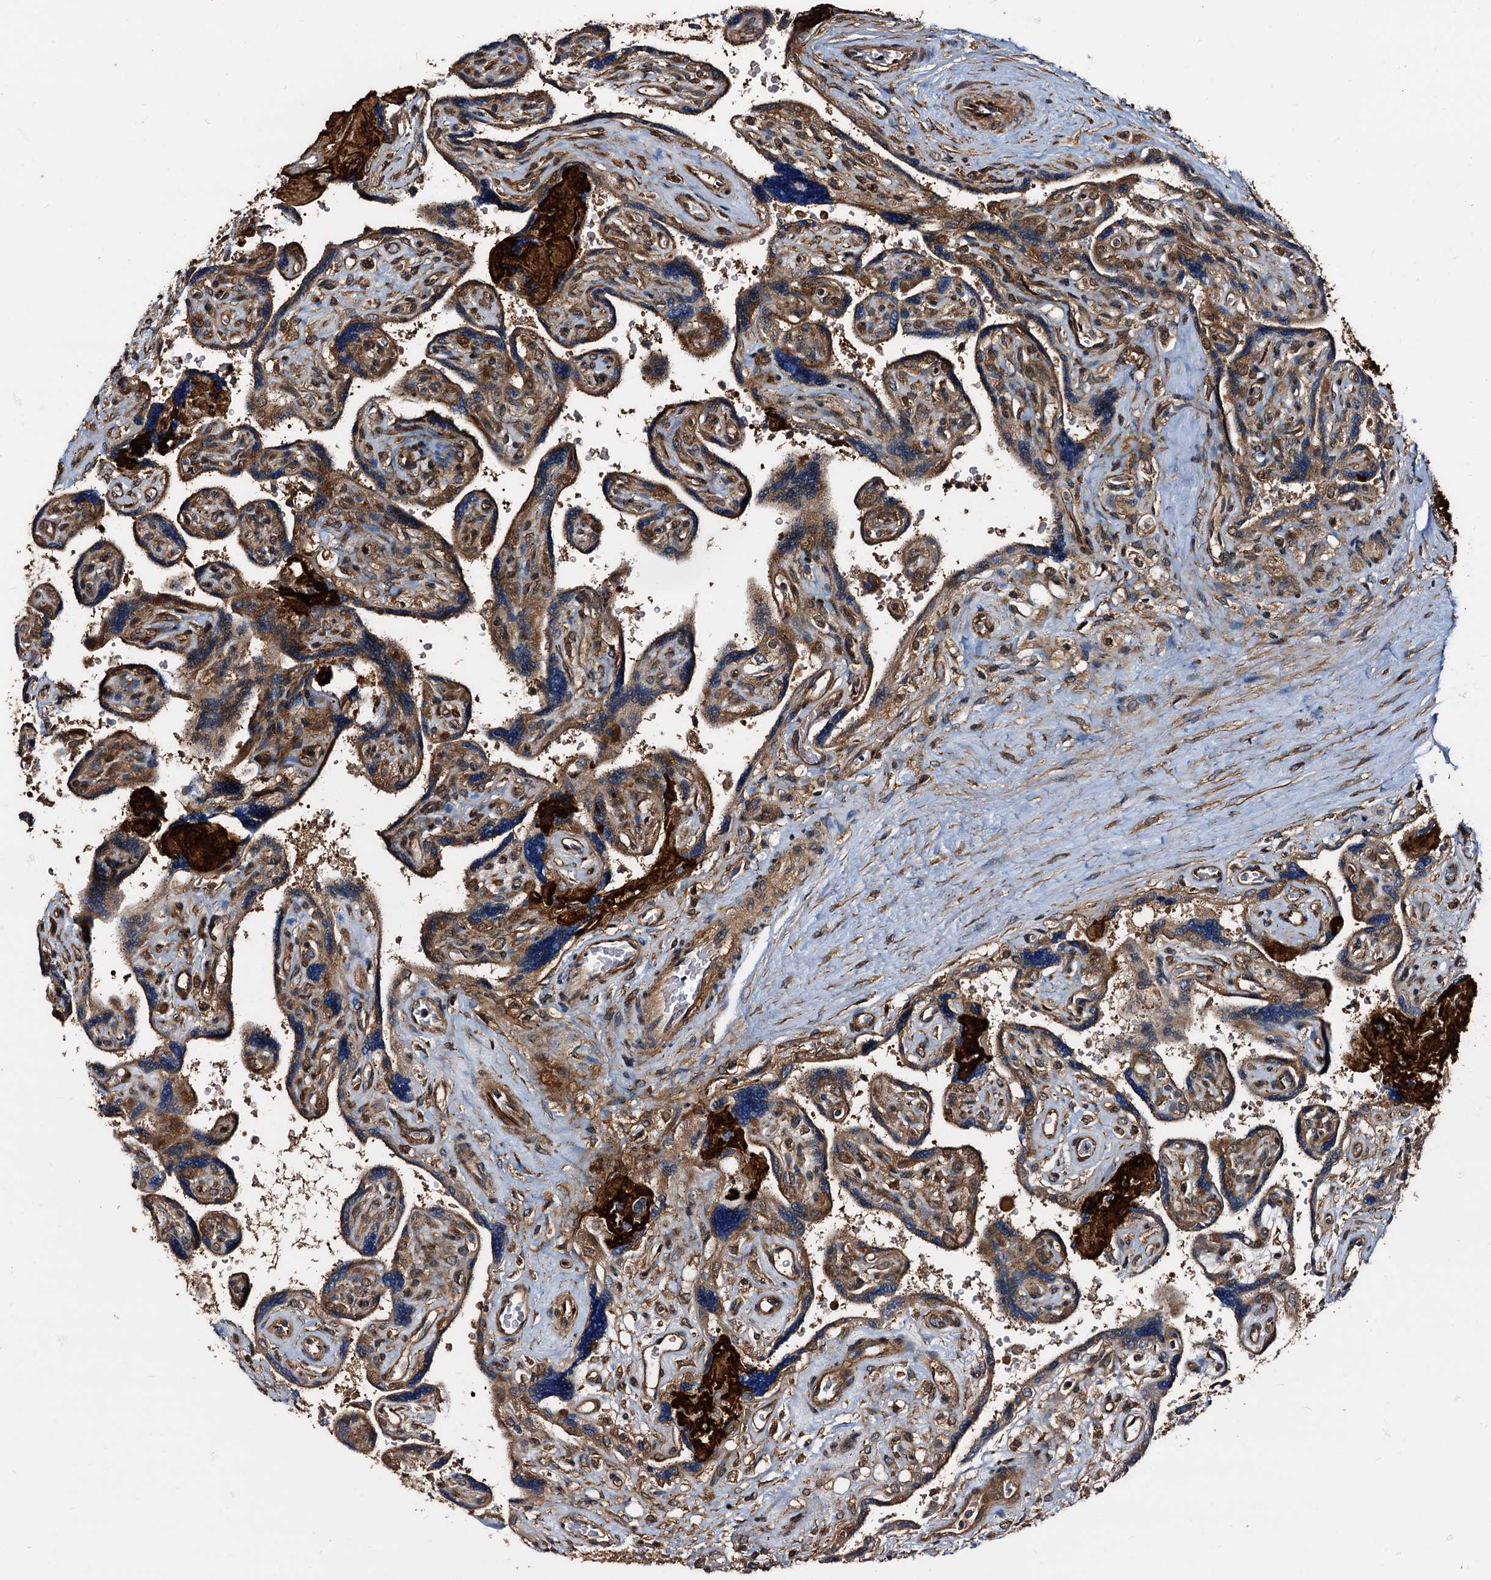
{"staining": {"intensity": "moderate", "quantity": ">75%", "location": "cytoplasmic/membranous"}, "tissue": "placenta", "cell_type": "Trophoblastic cells", "image_type": "normal", "snomed": [{"axis": "morphology", "description": "Normal tissue, NOS"}, {"axis": "topography", "description": "Placenta"}], "caption": "A brown stain shows moderate cytoplasmic/membranous staining of a protein in trophoblastic cells of normal human placenta. (Brightfield microscopy of DAB IHC at high magnification).", "gene": "PEX5", "patient": {"sex": "female", "age": 39}}